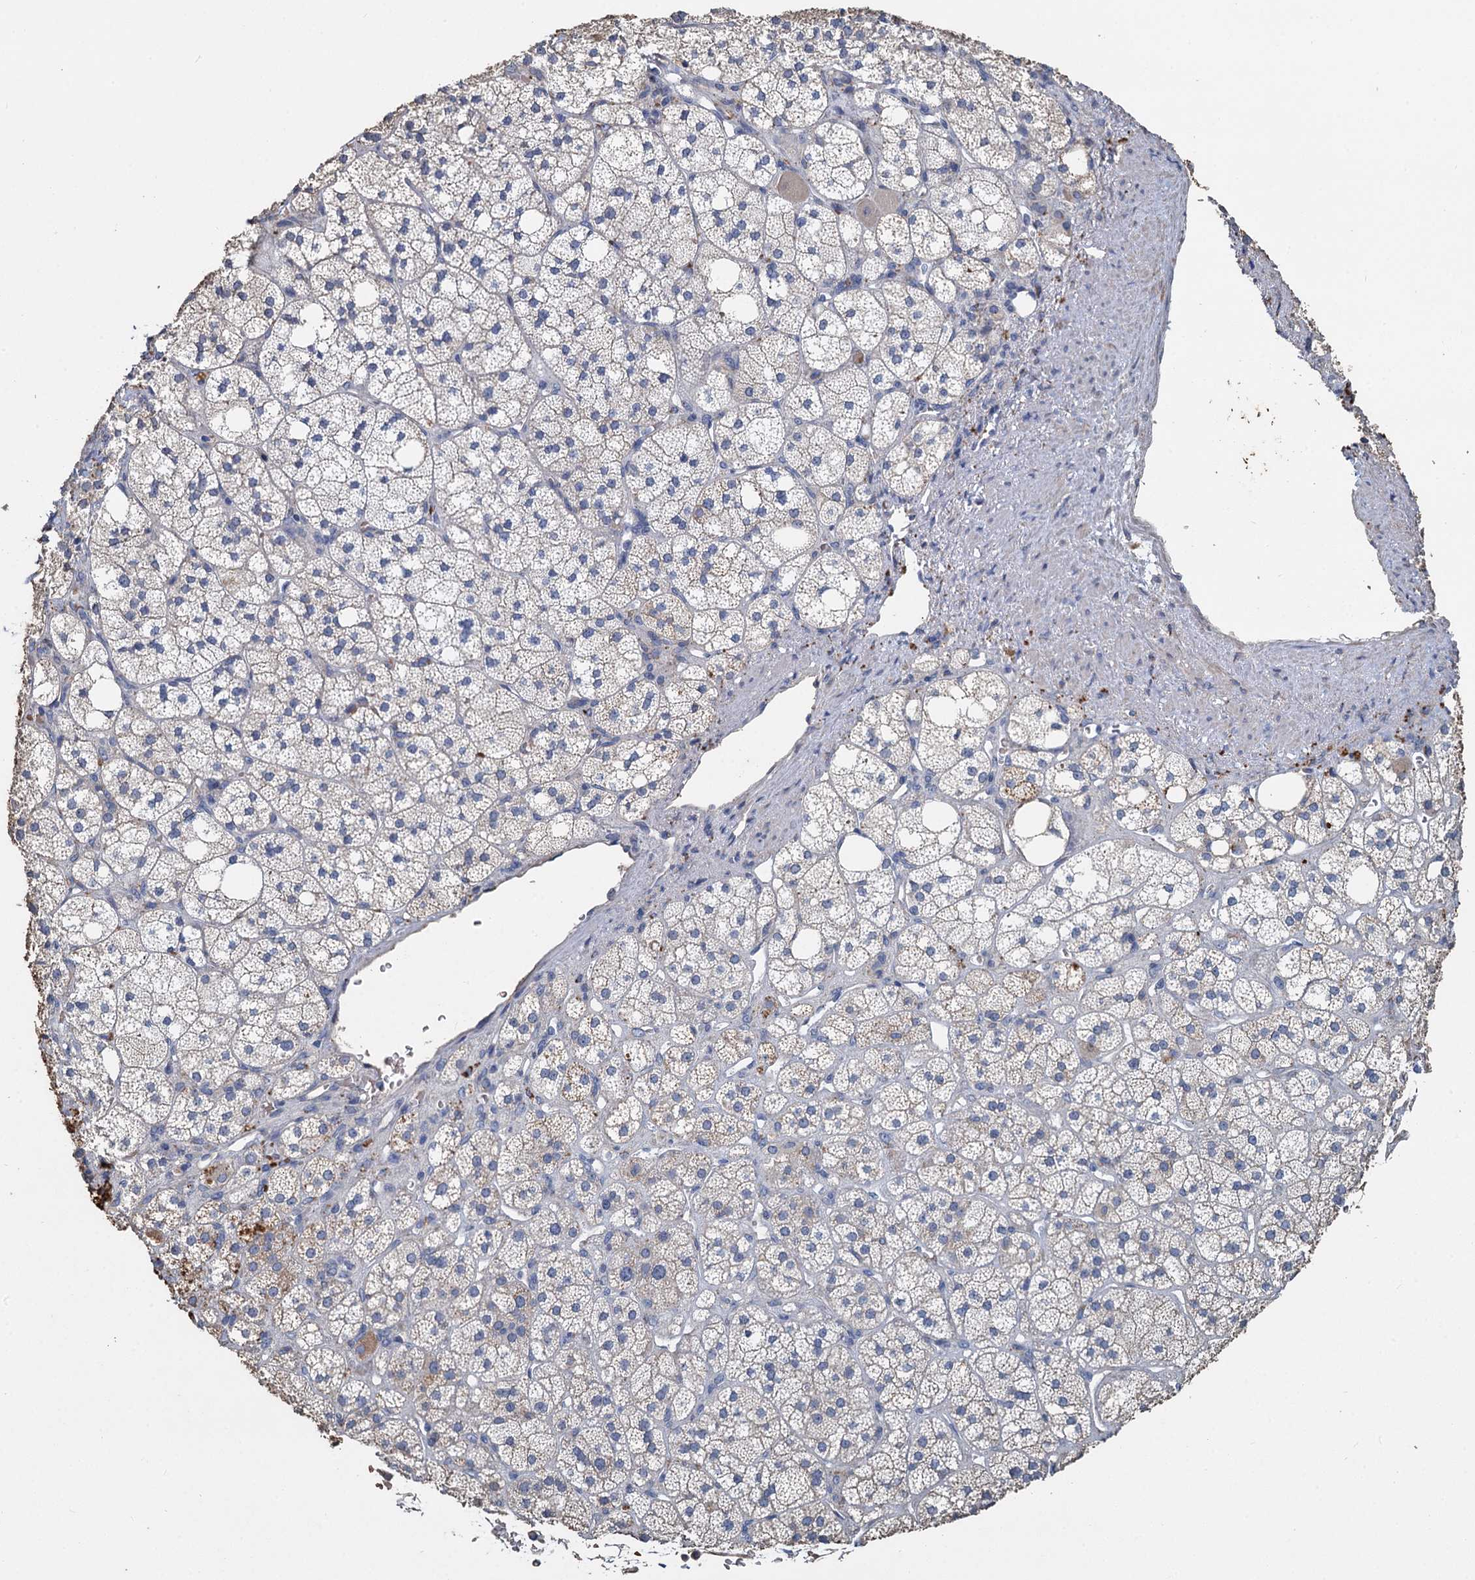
{"staining": {"intensity": "negative", "quantity": "none", "location": "none"}, "tissue": "adrenal gland", "cell_type": "Glandular cells", "image_type": "normal", "snomed": [{"axis": "morphology", "description": "Normal tissue, NOS"}, {"axis": "topography", "description": "Adrenal gland"}], "caption": "This is a image of IHC staining of benign adrenal gland, which shows no positivity in glandular cells.", "gene": "TCTN2", "patient": {"sex": "male", "age": 61}}